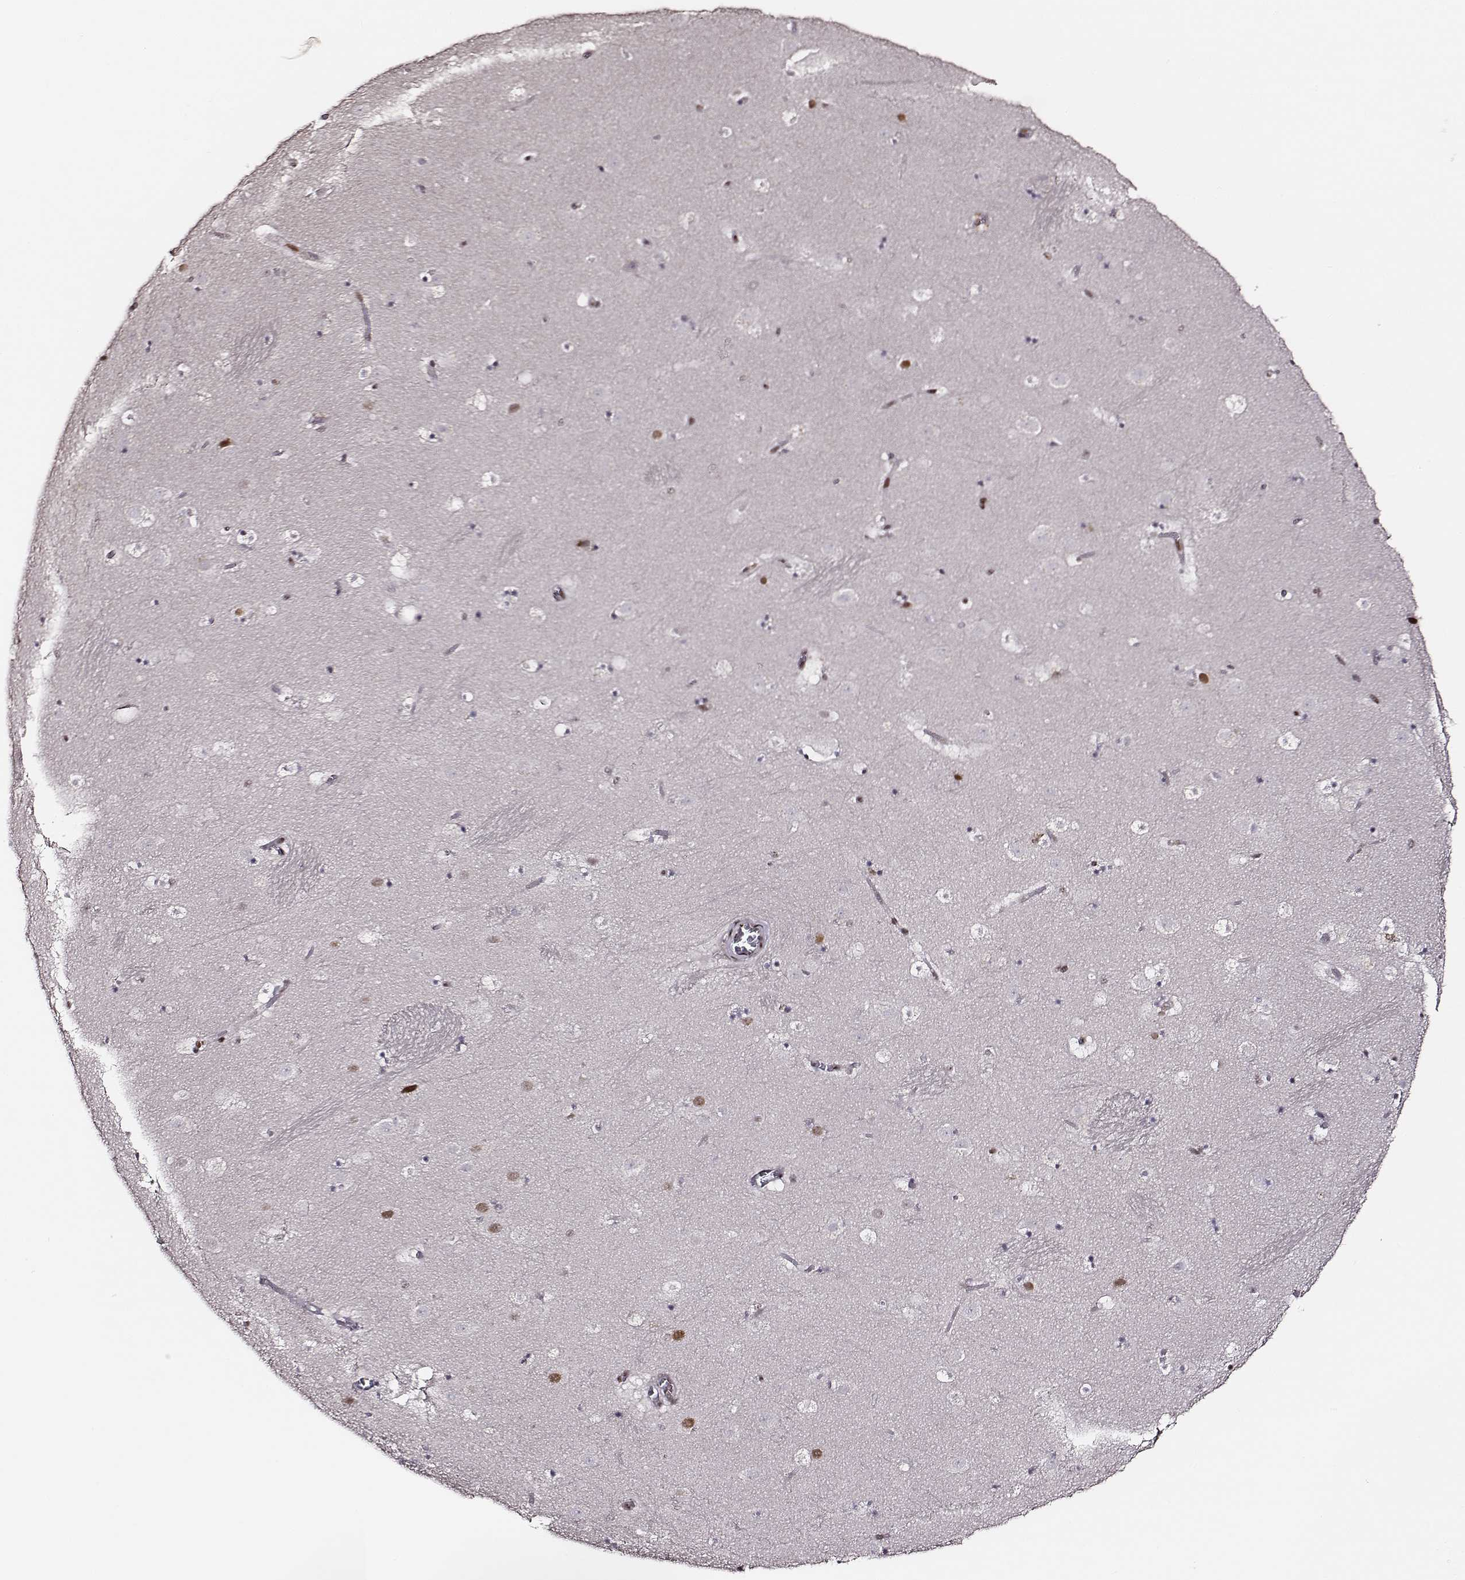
{"staining": {"intensity": "strong", "quantity": "<25%", "location": "nuclear"}, "tissue": "caudate", "cell_type": "Glial cells", "image_type": "normal", "snomed": [{"axis": "morphology", "description": "Normal tissue, NOS"}, {"axis": "topography", "description": "Lateral ventricle wall"}], "caption": "Protein expression analysis of normal human caudate reveals strong nuclear expression in approximately <25% of glial cells.", "gene": "PPARA", "patient": {"sex": "male", "age": 37}}